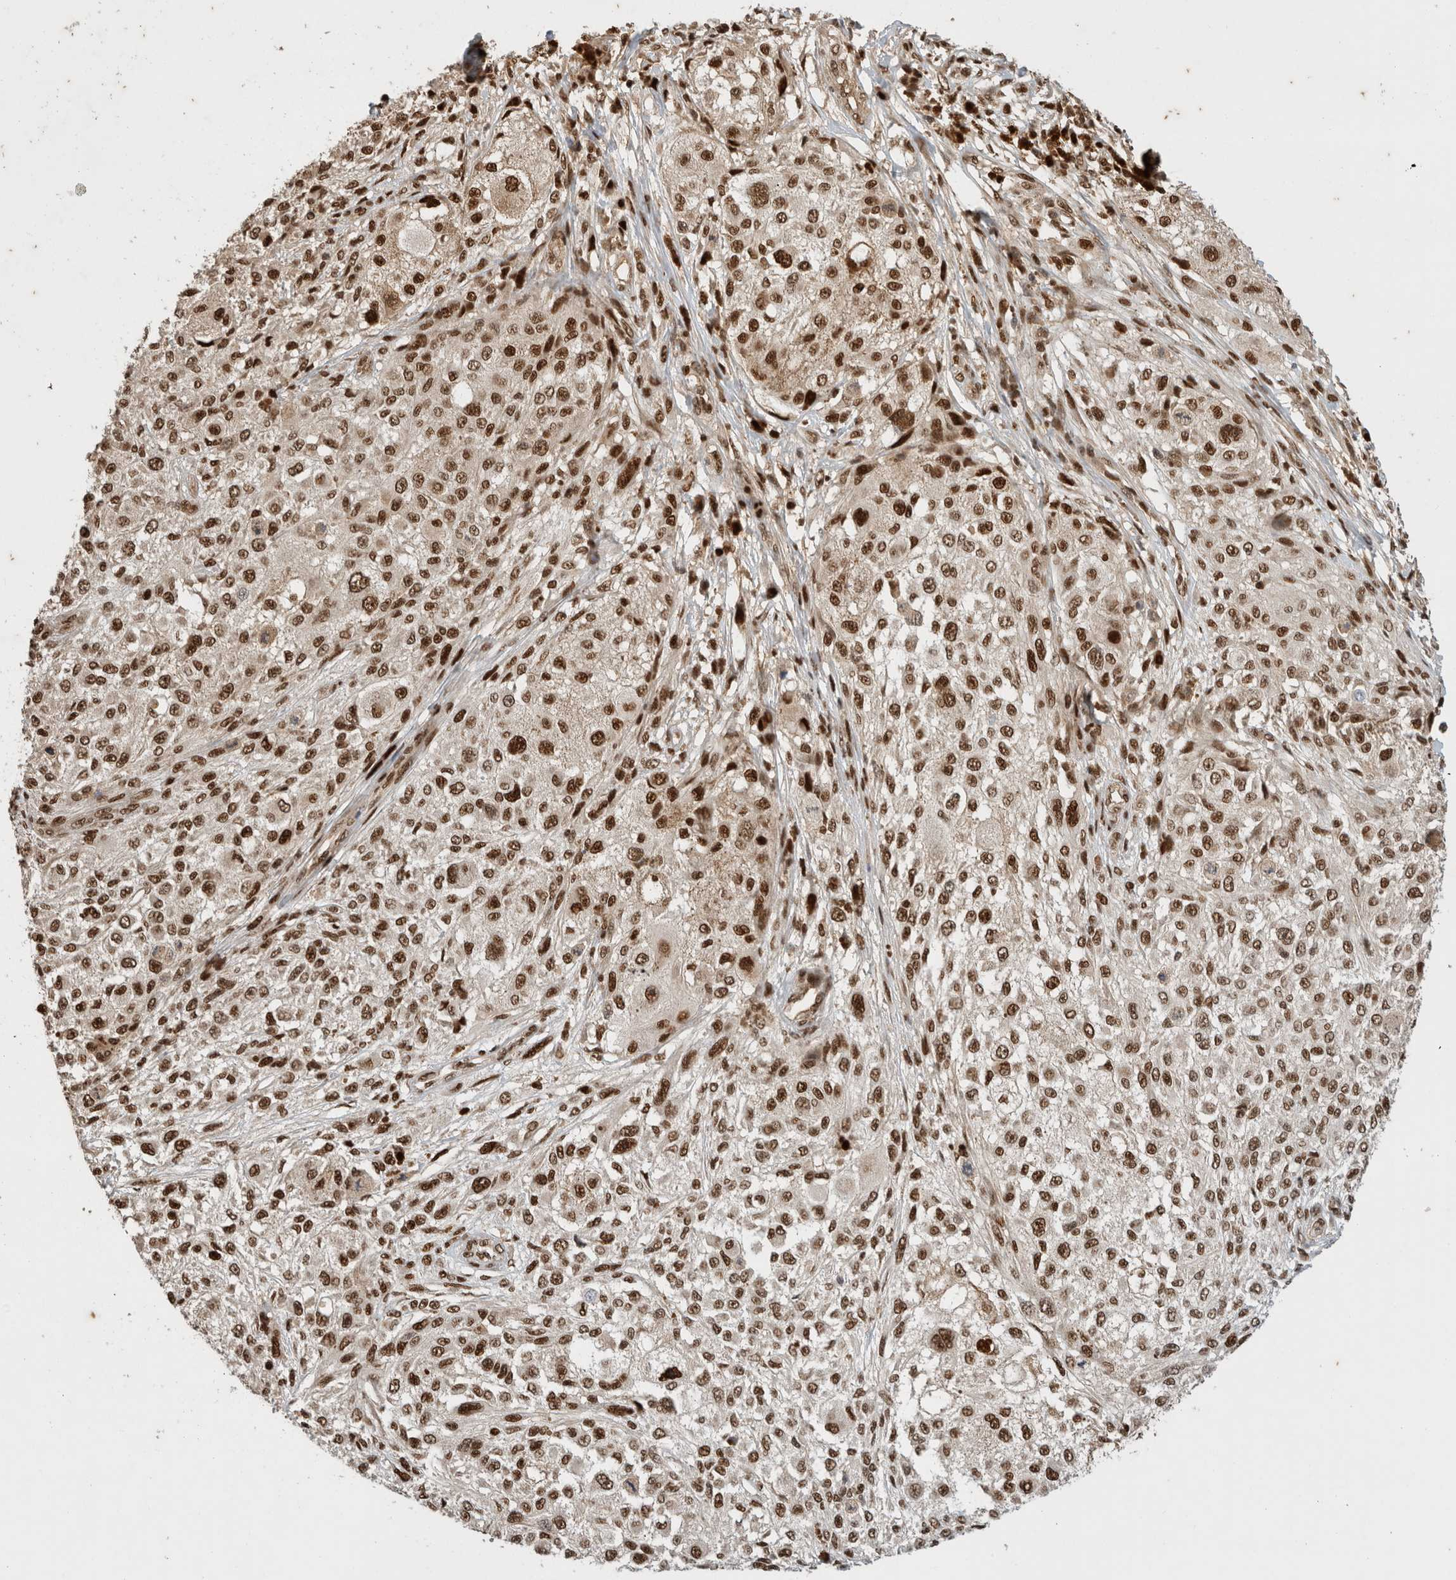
{"staining": {"intensity": "strong", "quantity": ">75%", "location": "nuclear"}, "tissue": "melanoma", "cell_type": "Tumor cells", "image_type": "cancer", "snomed": [{"axis": "morphology", "description": "Necrosis, NOS"}, {"axis": "morphology", "description": "Malignant melanoma, NOS"}, {"axis": "topography", "description": "Skin"}], "caption": "Melanoma stained with a protein marker shows strong staining in tumor cells.", "gene": "SNRNP40", "patient": {"sex": "female", "age": 87}}